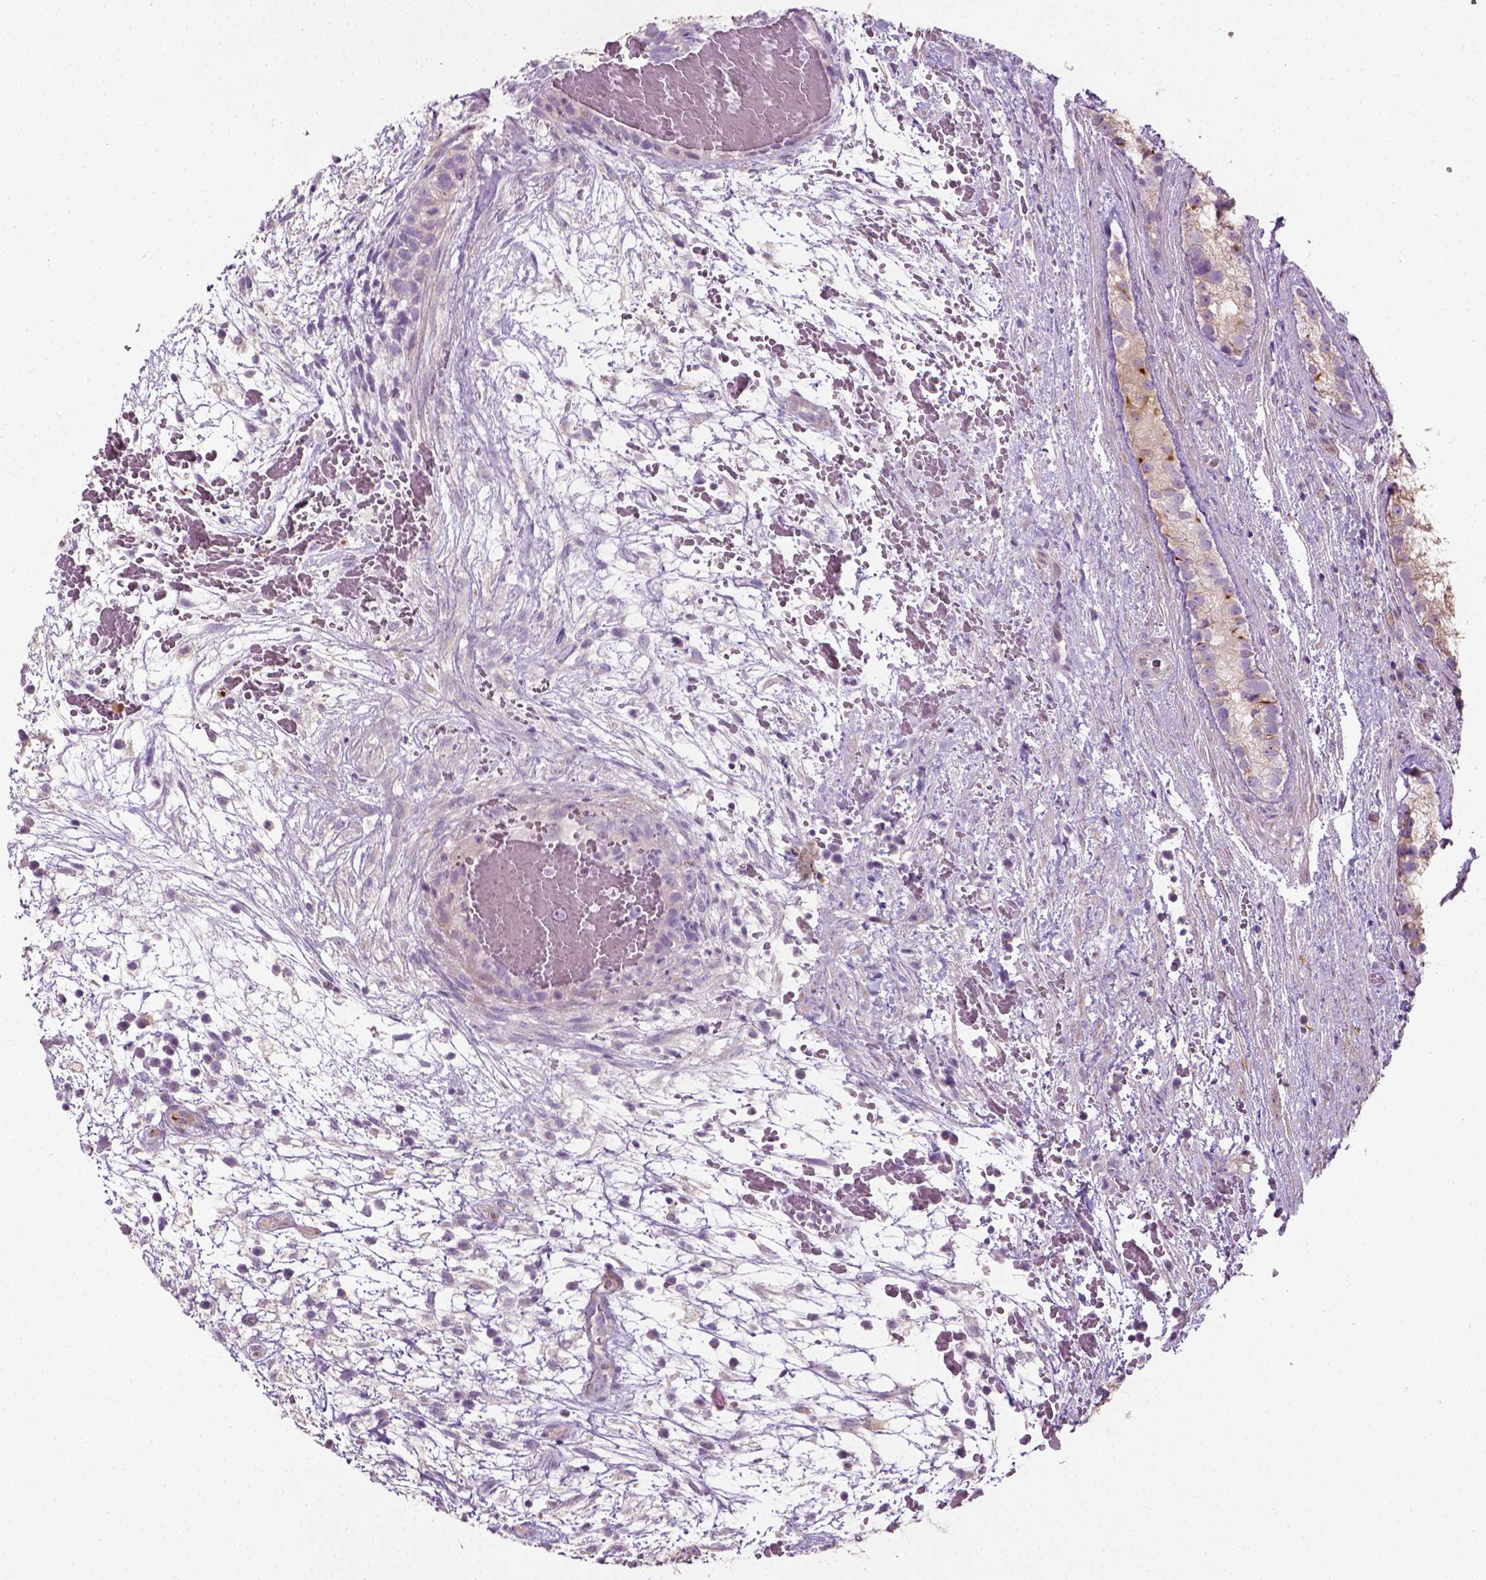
{"staining": {"intensity": "strong", "quantity": "<25%", "location": "cytoplasmic/membranous"}, "tissue": "testis cancer", "cell_type": "Tumor cells", "image_type": "cancer", "snomed": [{"axis": "morphology", "description": "Normal tissue, NOS"}, {"axis": "morphology", "description": "Carcinoma, Embryonal, NOS"}, {"axis": "topography", "description": "Testis"}], "caption": "Testis cancer (embryonal carcinoma) stained with IHC shows strong cytoplasmic/membranous staining in approximately <25% of tumor cells.", "gene": "PKP3", "patient": {"sex": "male", "age": 32}}